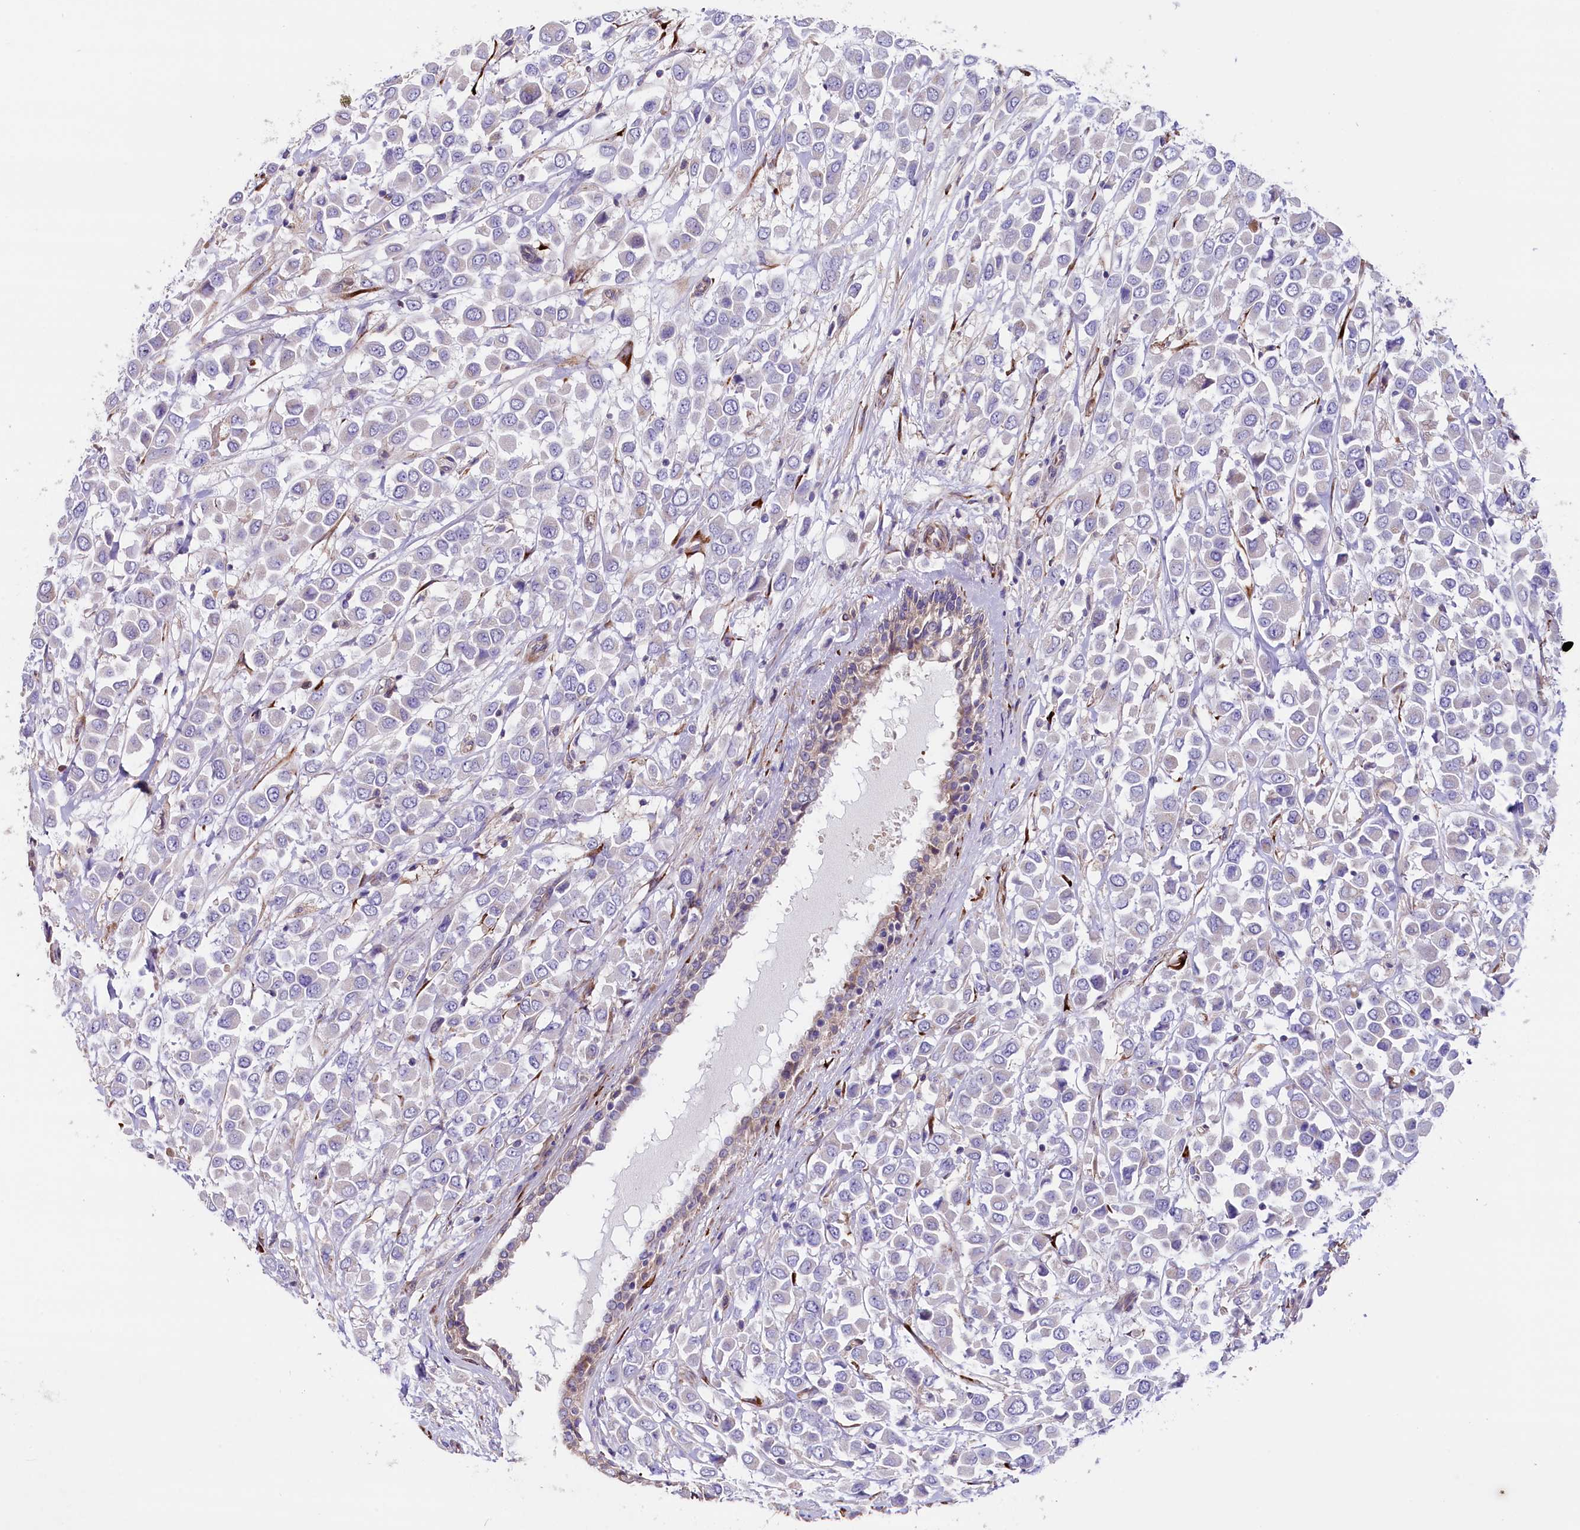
{"staining": {"intensity": "negative", "quantity": "none", "location": "none"}, "tissue": "breast cancer", "cell_type": "Tumor cells", "image_type": "cancer", "snomed": [{"axis": "morphology", "description": "Duct carcinoma"}, {"axis": "topography", "description": "Breast"}], "caption": "Tumor cells show no significant protein positivity in breast cancer.", "gene": "GPR108", "patient": {"sex": "female", "age": 61}}